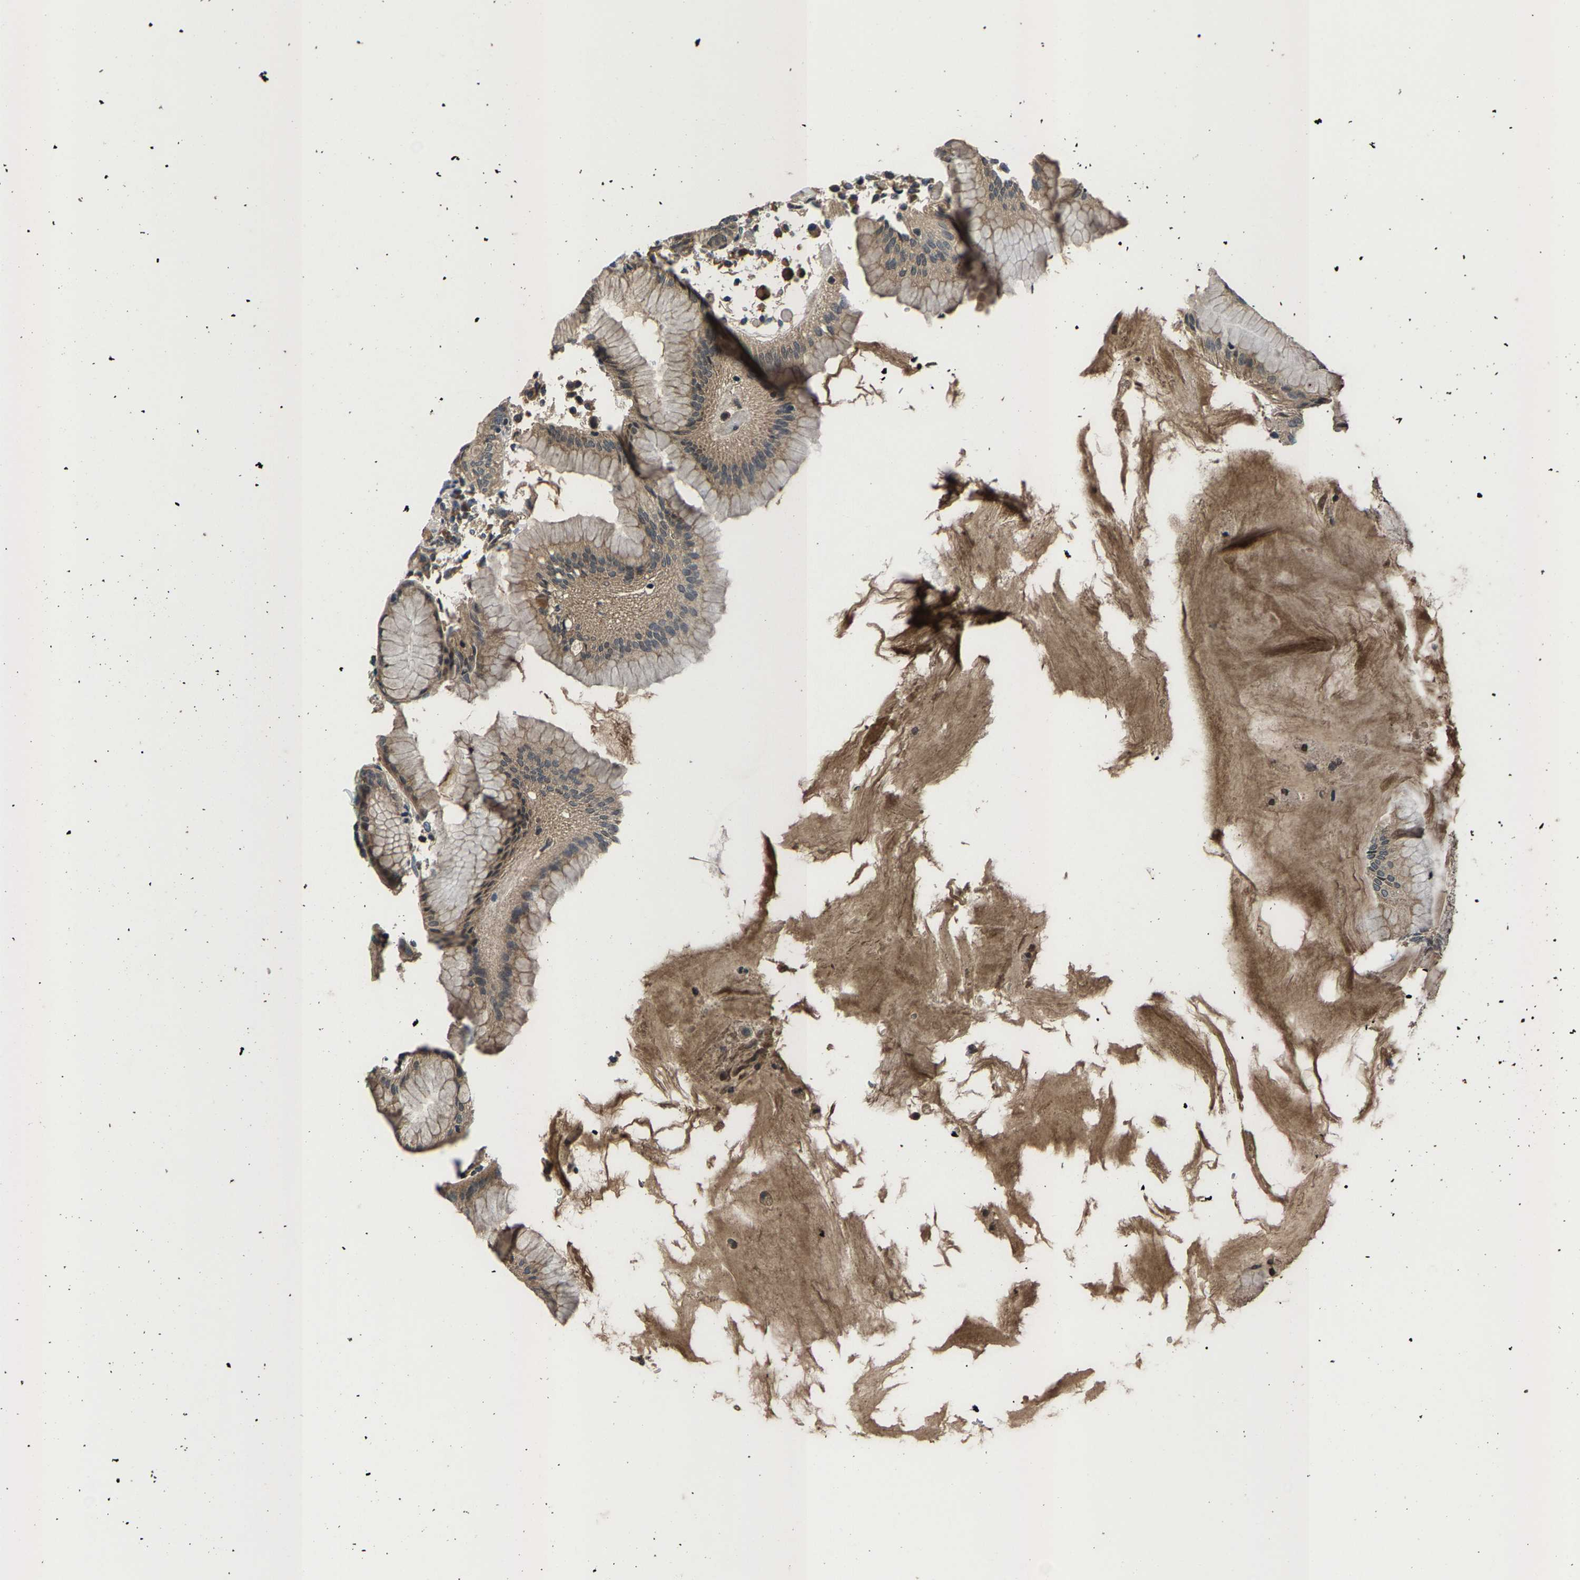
{"staining": {"intensity": "weak", "quantity": ">75%", "location": "cytoplasmic/membranous,nuclear"}, "tissue": "stomach", "cell_type": "Glandular cells", "image_type": "normal", "snomed": [{"axis": "morphology", "description": "Normal tissue, NOS"}, {"axis": "topography", "description": "Stomach"}, {"axis": "topography", "description": "Stomach, lower"}], "caption": "Weak cytoplasmic/membranous,nuclear staining is identified in approximately >75% of glandular cells in normal stomach. Nuclei are stained in blue.", "gene": "HUWE1", "patient": {"sex": "female", "age": 75}}